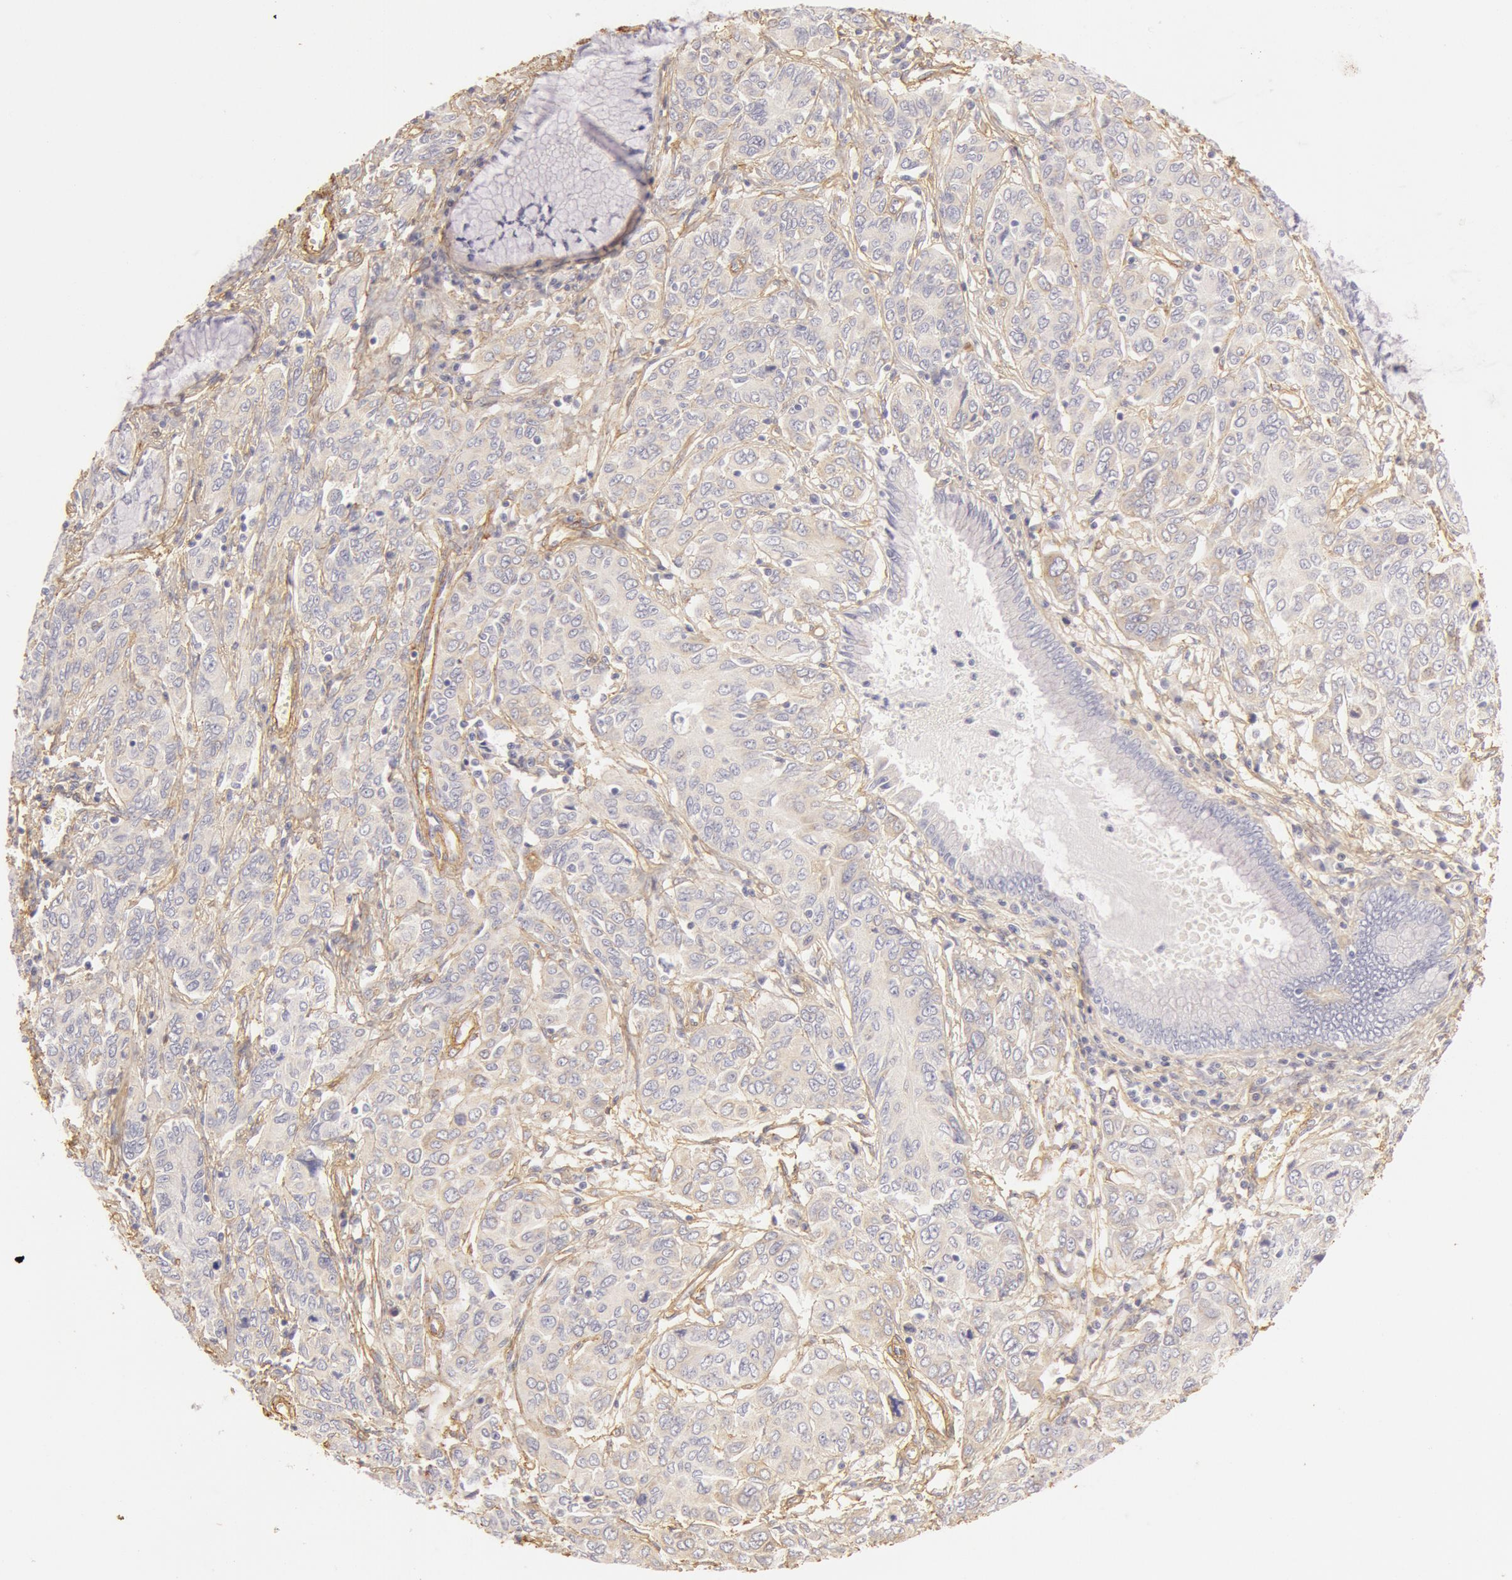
{"staining": {"intensity": "weak", "quantity": "<25%", "location": "cytoplasmic/membranous"}, "tissue": "cervical cancer", "cell_type": "Tumor cells", "image_type": "cancer", "snomed": [{"axis": "morphology", "description": "Squamous cell carcinoma, NOS"}, {"axis": "topography", "description": "Cervix"}], "caption": "This image is of cervical squamous cell carcinoma stained with IHC to label a protein in brown with the nuclei are counter-stained blue. There is no positivity in tumor cells.", "gene": "COL4A1", "patient": {"sex": "female", "age": 38}}